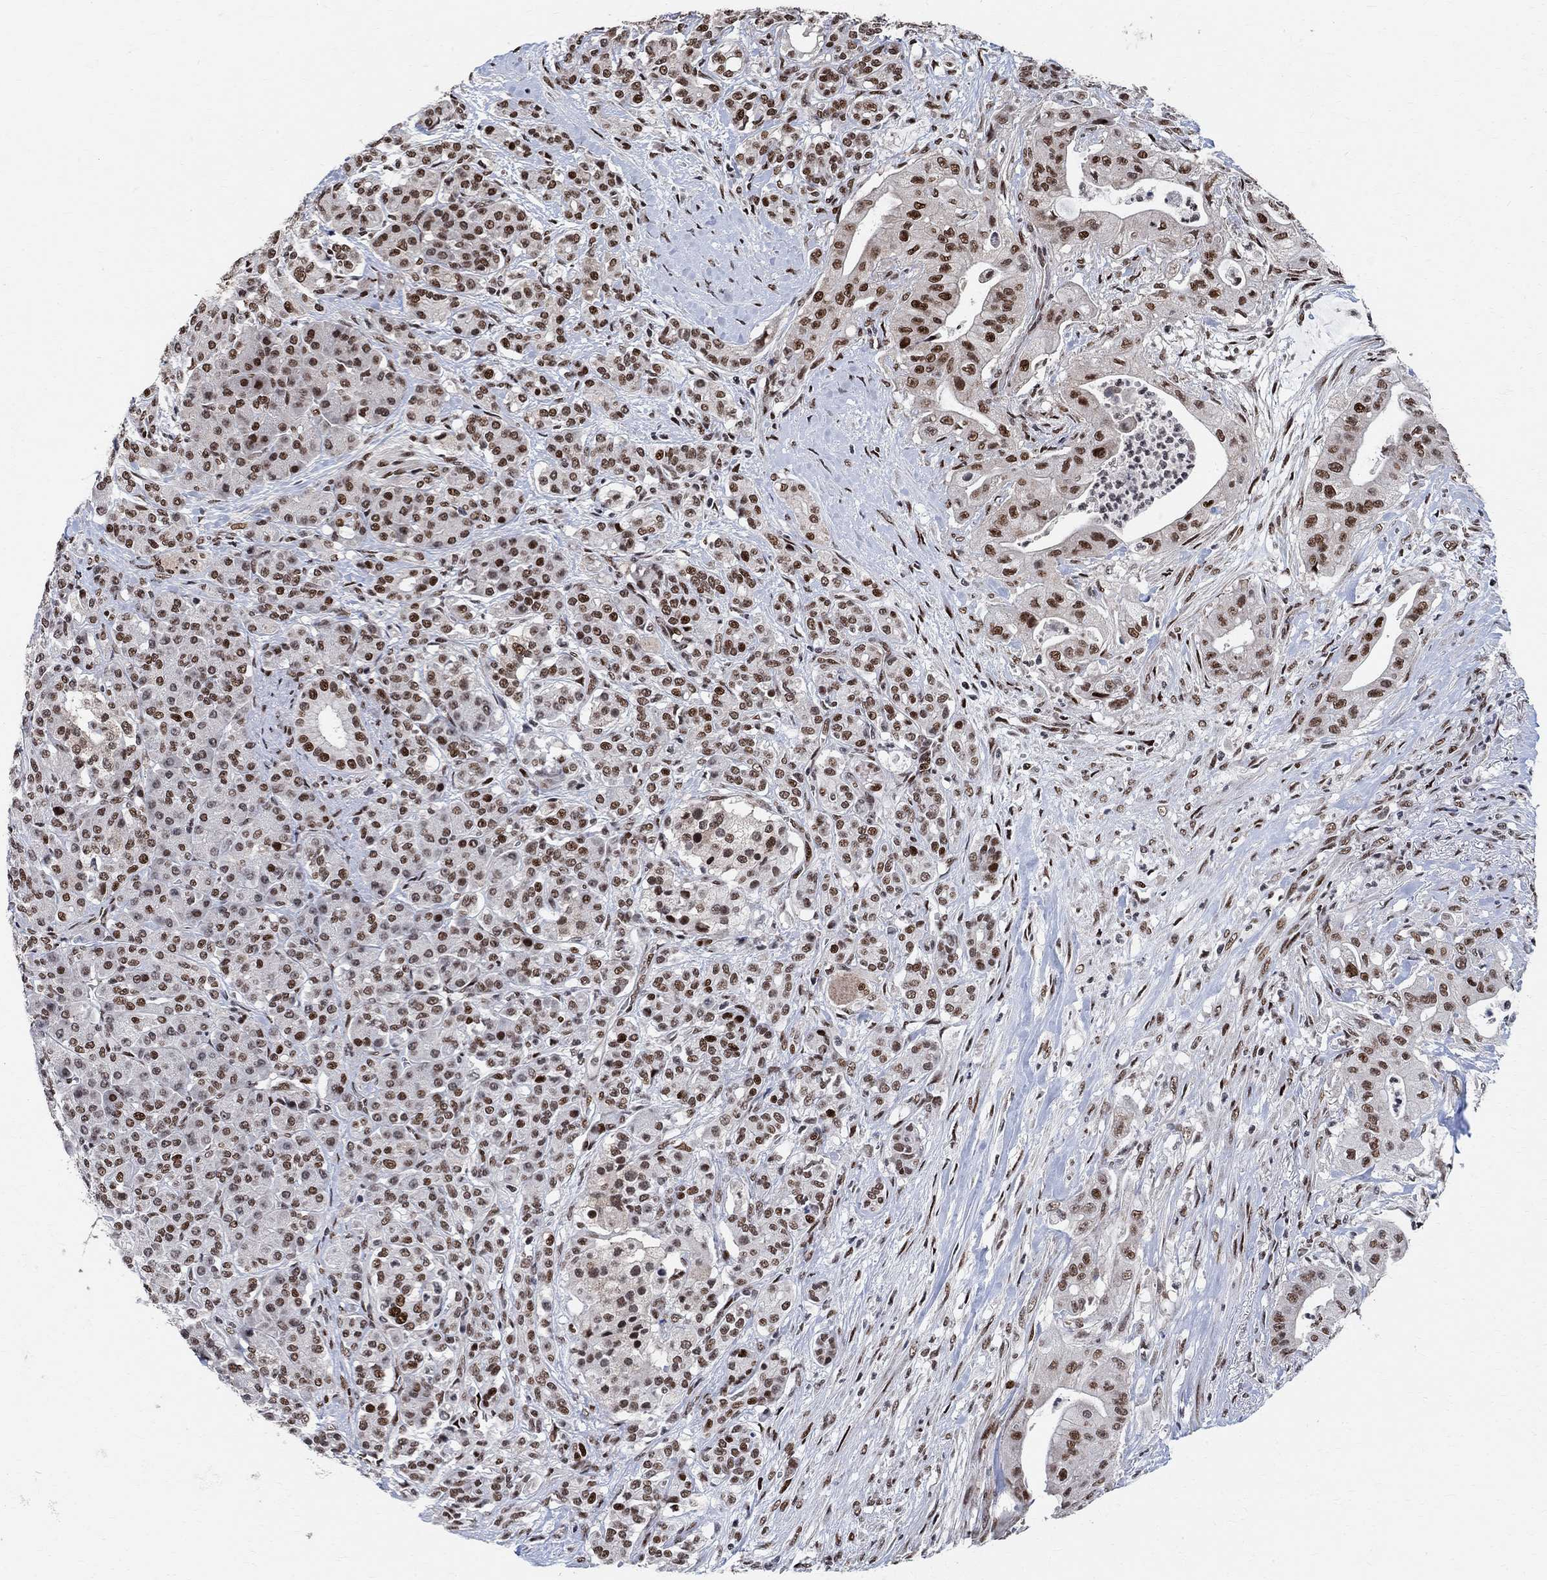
{"staining": {"intensity": "strong", "quantity": ">75%", "location": "nuclear"}, "tissue": "pancreatic cancer", "cell_type": "Tumor cells", "image_type": "cancer", "snomed": [{"axis": "morphology", "description": "Normal tissue, NOS"}, {"axis": "morphology", "description": "Inflammation, NOS"}, {"axis": "morphology", "description": "Adenocarcinoma, NOS"}, {"axis": "topography", "description": "Pancreas"}], "caption": "IHC image of pancreatic adenocarcinoma stained for a protein (brown), which displays high levels of strong nuclear expression in approximately >75% of tumor cells.", "gene": "E4F1", "patient": {"sex": "male", "age": 57}}